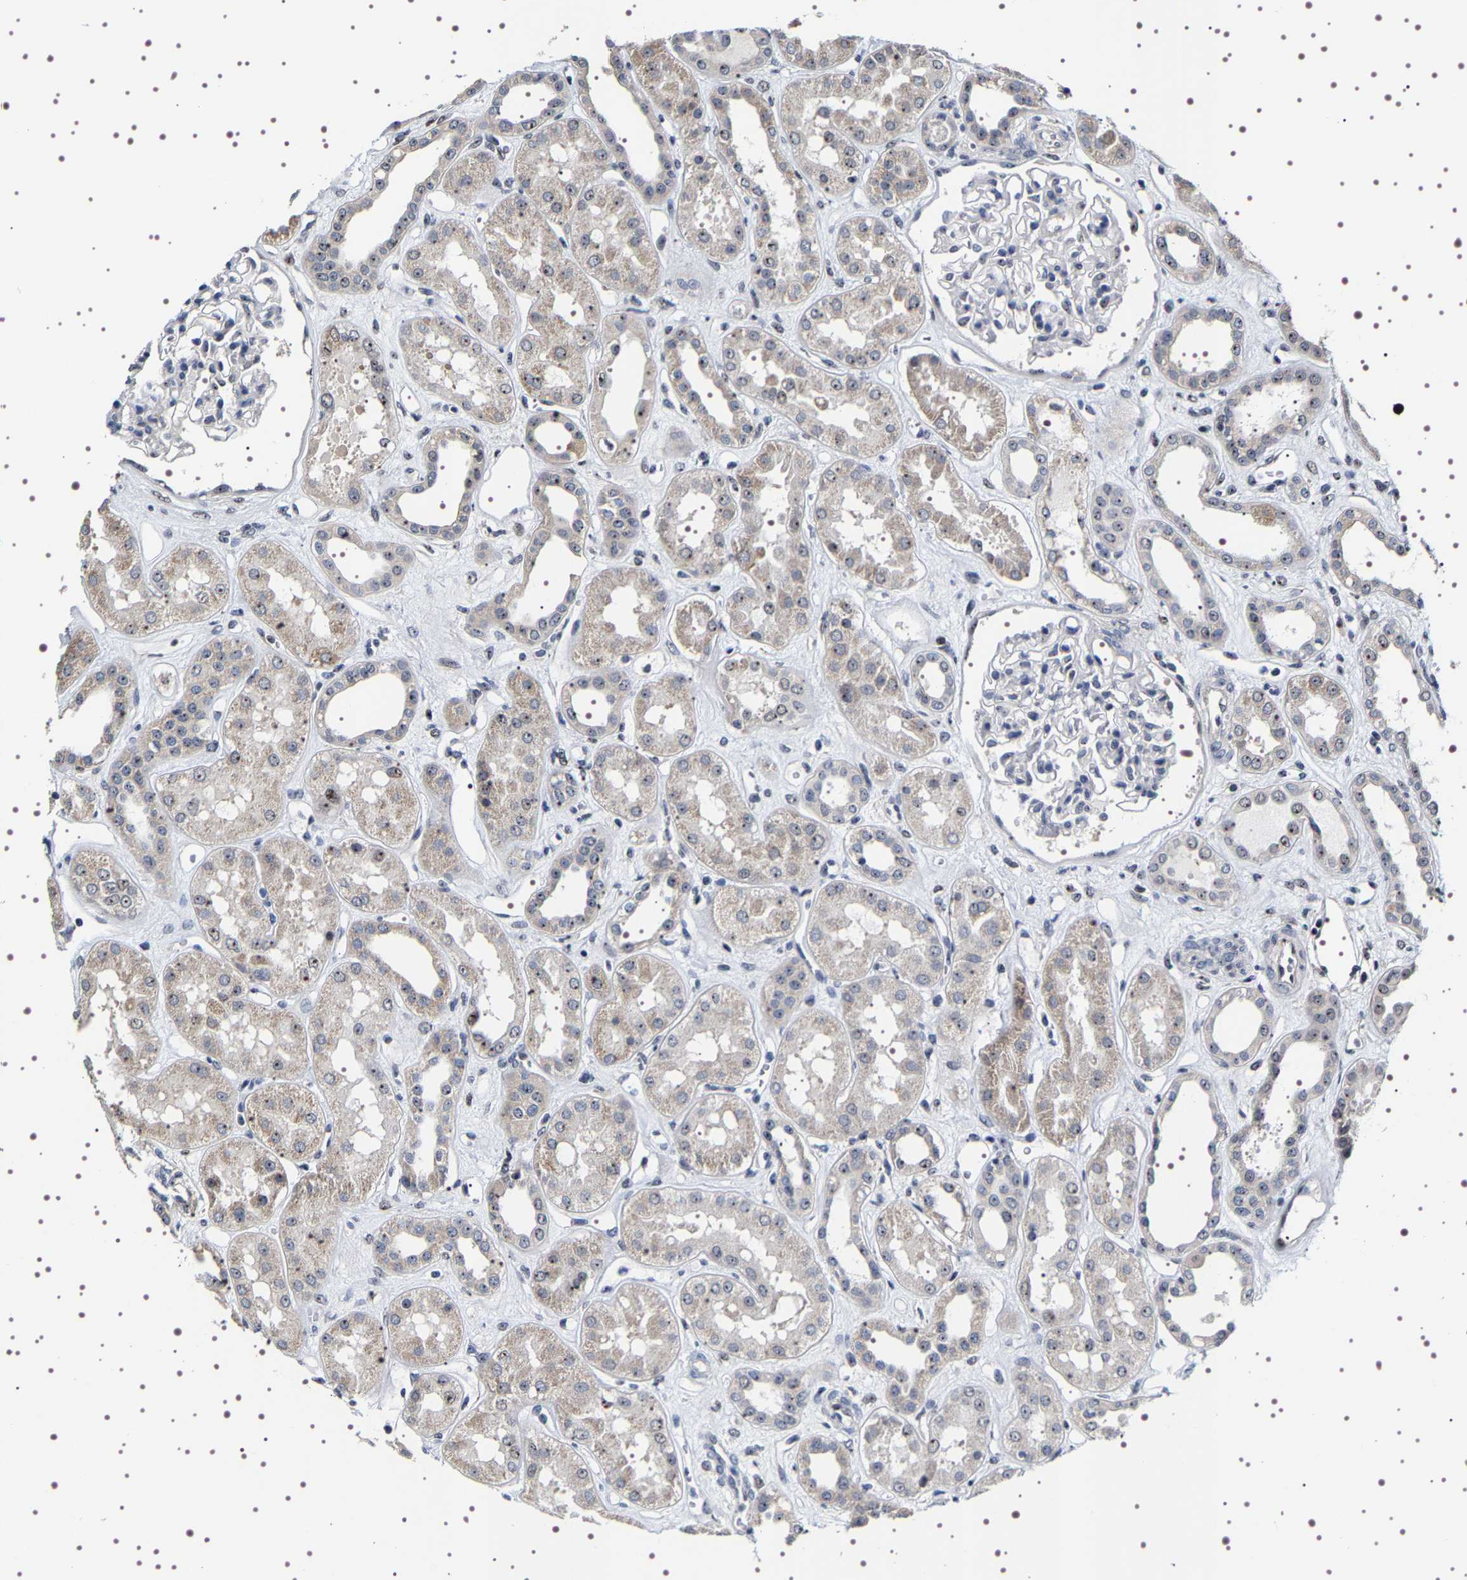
{"staining": {"intensity": "negative", "quantity": "none", "location": "none"}, "tissue": "kidney", "cell_type": "Cells in glomeruli", "image_type": "normal", "snomed": [{"axis": "morphology", "description": "Normal tissue, NOS"}, {"axis": "topography", "description": "Kidney"}], "caption": "Photomicrograph shows no significant protein staining in cells in glomeruli of normal kidney. (IHC, brightfield microscopy, high magnification).", "gene": "GNL3", "patient": {"sex": "male", "age": 59}}